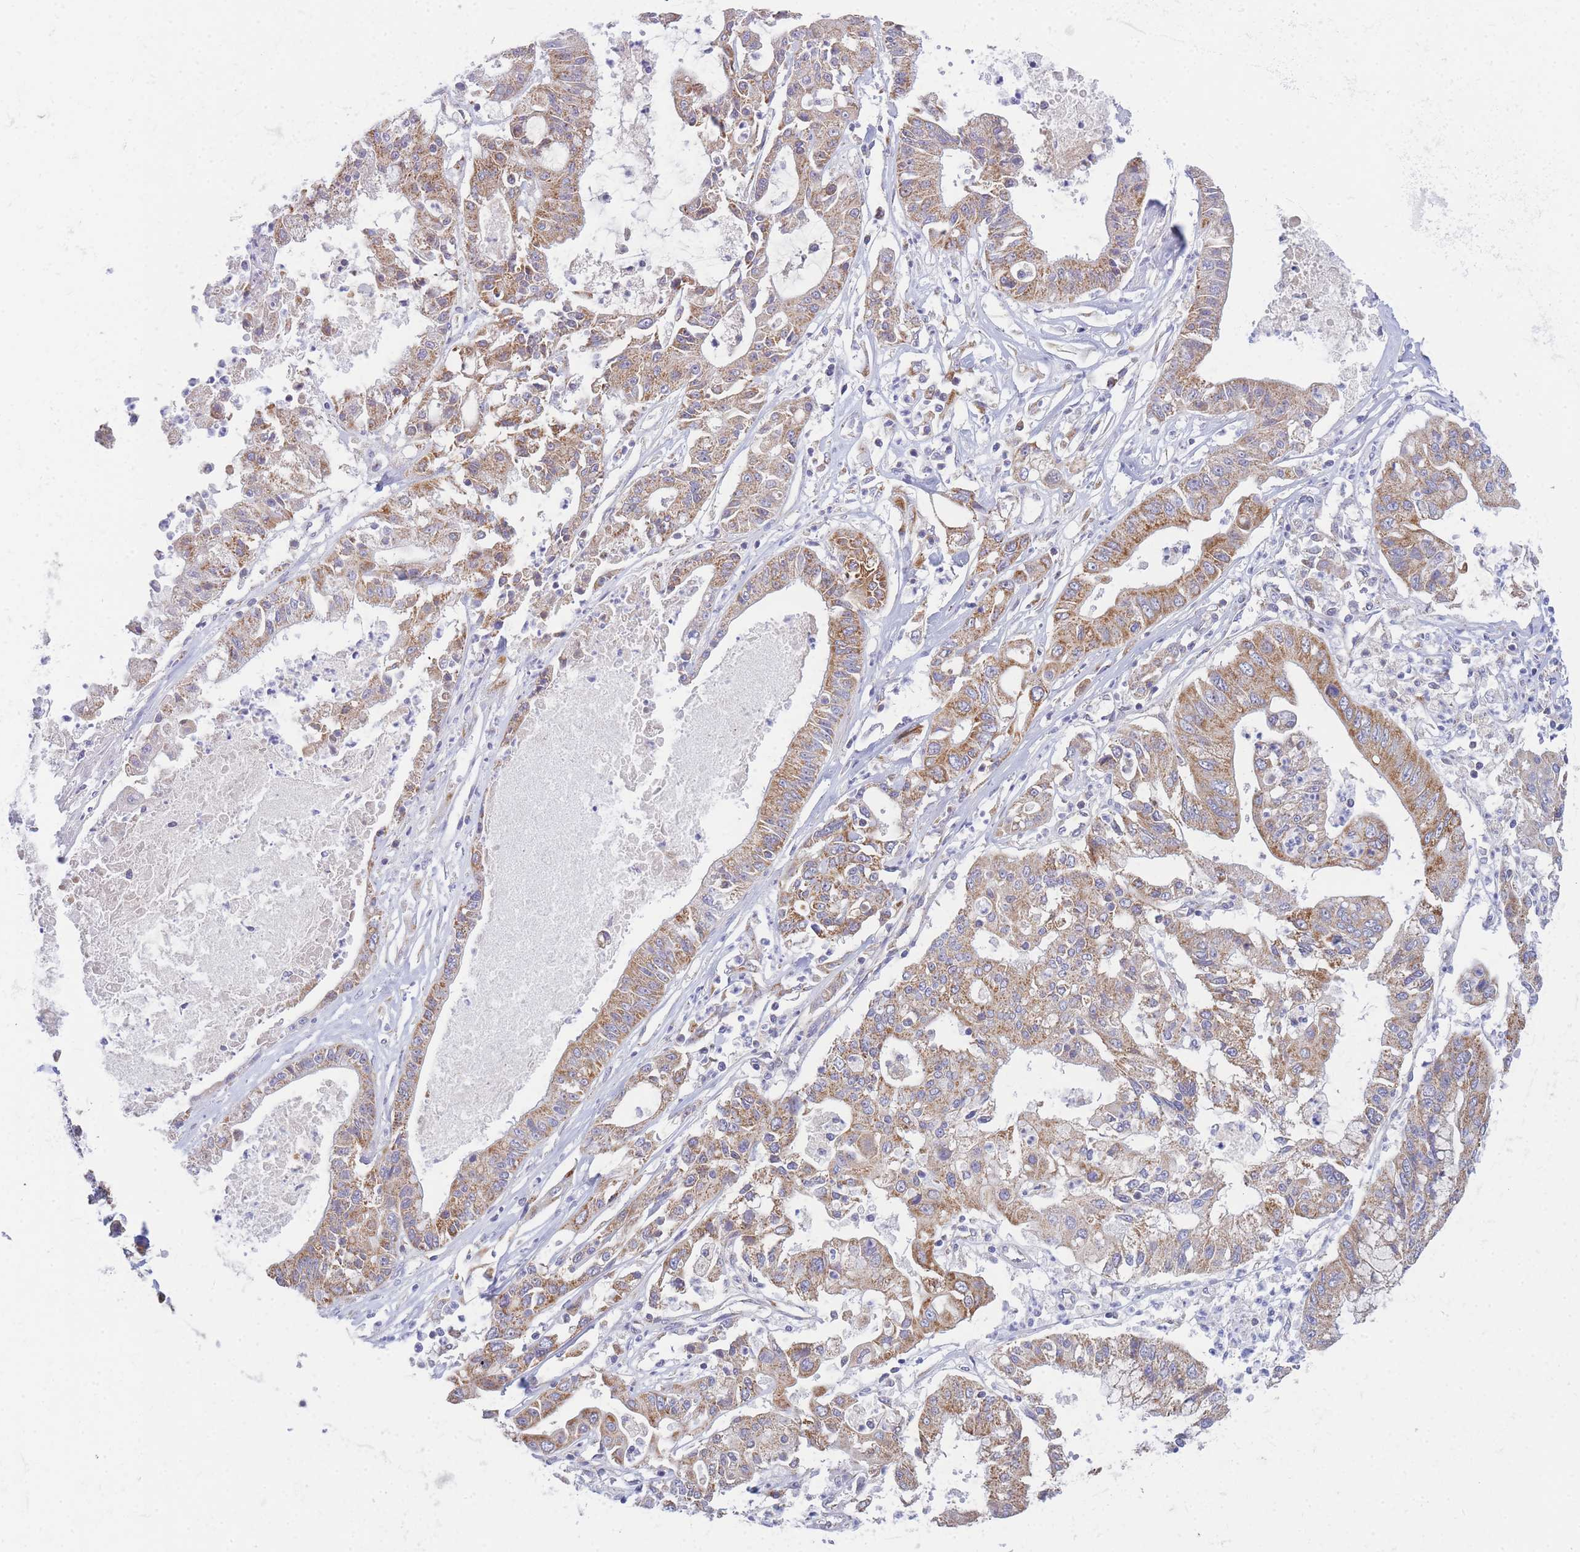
{"staining": {"intensity": "moderate", "quantity": "25%-75%", "location": "cytoplasmic/membranous"}, "tissue": "ovarian cancer", "cell_type": "Tumor cells", "image_type": "cancer", "snomed": [{"axis": "morphology", "description": "Cystadenocarcinoma, mucinous, NOS"}, {"axis": "topography", "description": "Ovary"}], "caption": "A brown stain shows moderate cytoplasmic/membranous staining of a protein in ovarian cancer (mucinous cystadenocarcinoma) tumor cells. (IHC, brightfield microscopy, high magnification).", "gene": "MRPS11", "patient": {"sex": "female", "age": 70}}